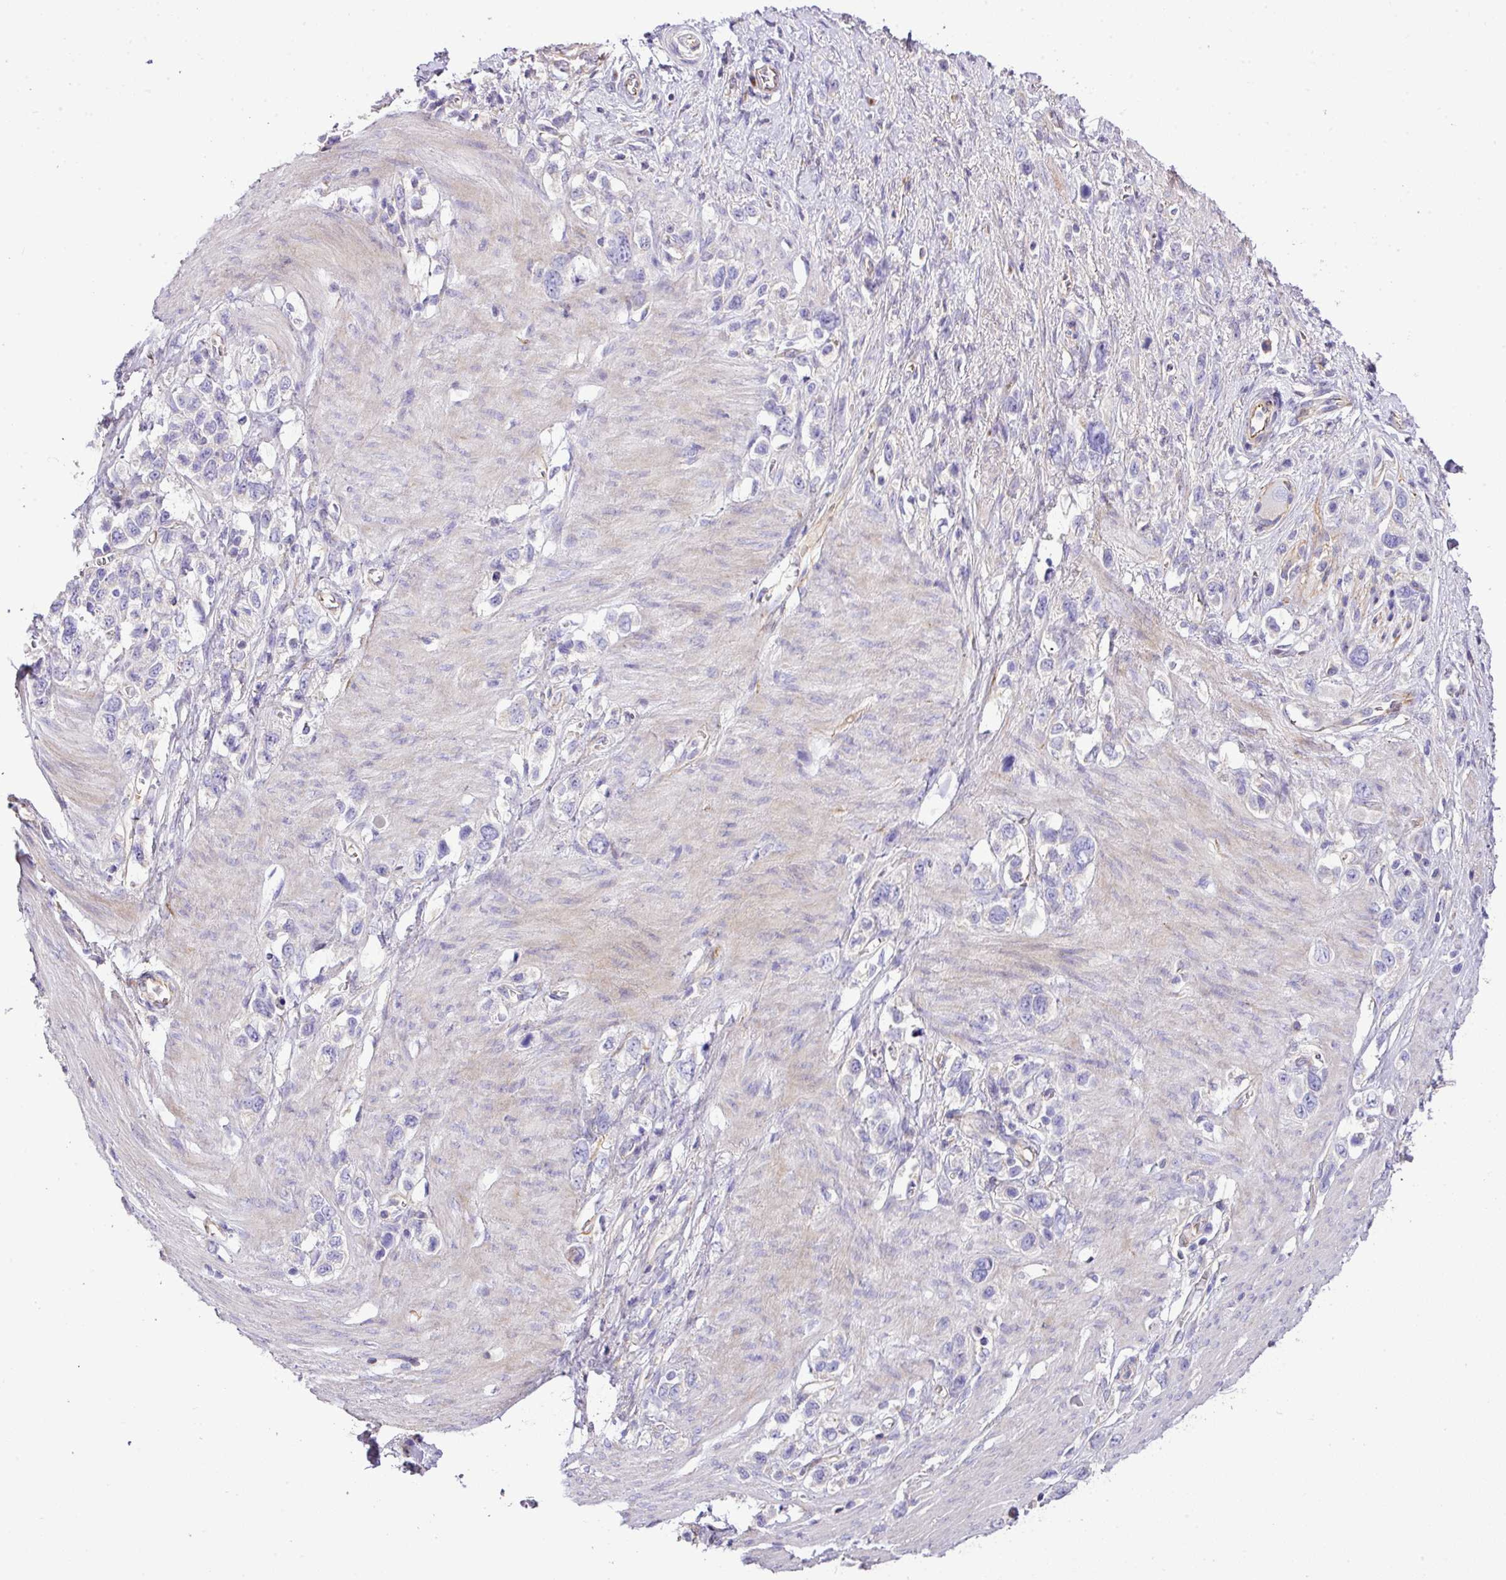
{"staining": {"intensity": "negative", "quantity": "none", "location": "none"}, "tissue": "stomach cancer", "cell_type": "Tumor cells", "image_type": "cancer", "snomed": [{"axis": "morphology", "description": "Adenocarcinoma, NOS"}, {"axis": "topography", "description": "Stomach"}], "caption": "High magnification brightfield microscopy of stomach adenocarcinoma stained with DAB (3,3'-diaminobenzidine) (brown) and counterstained with hematoxylin (blue): tumor cells show no significant positivity.", "gene": "CTXN2", "patient": {"sex": "female", "age": 65}}